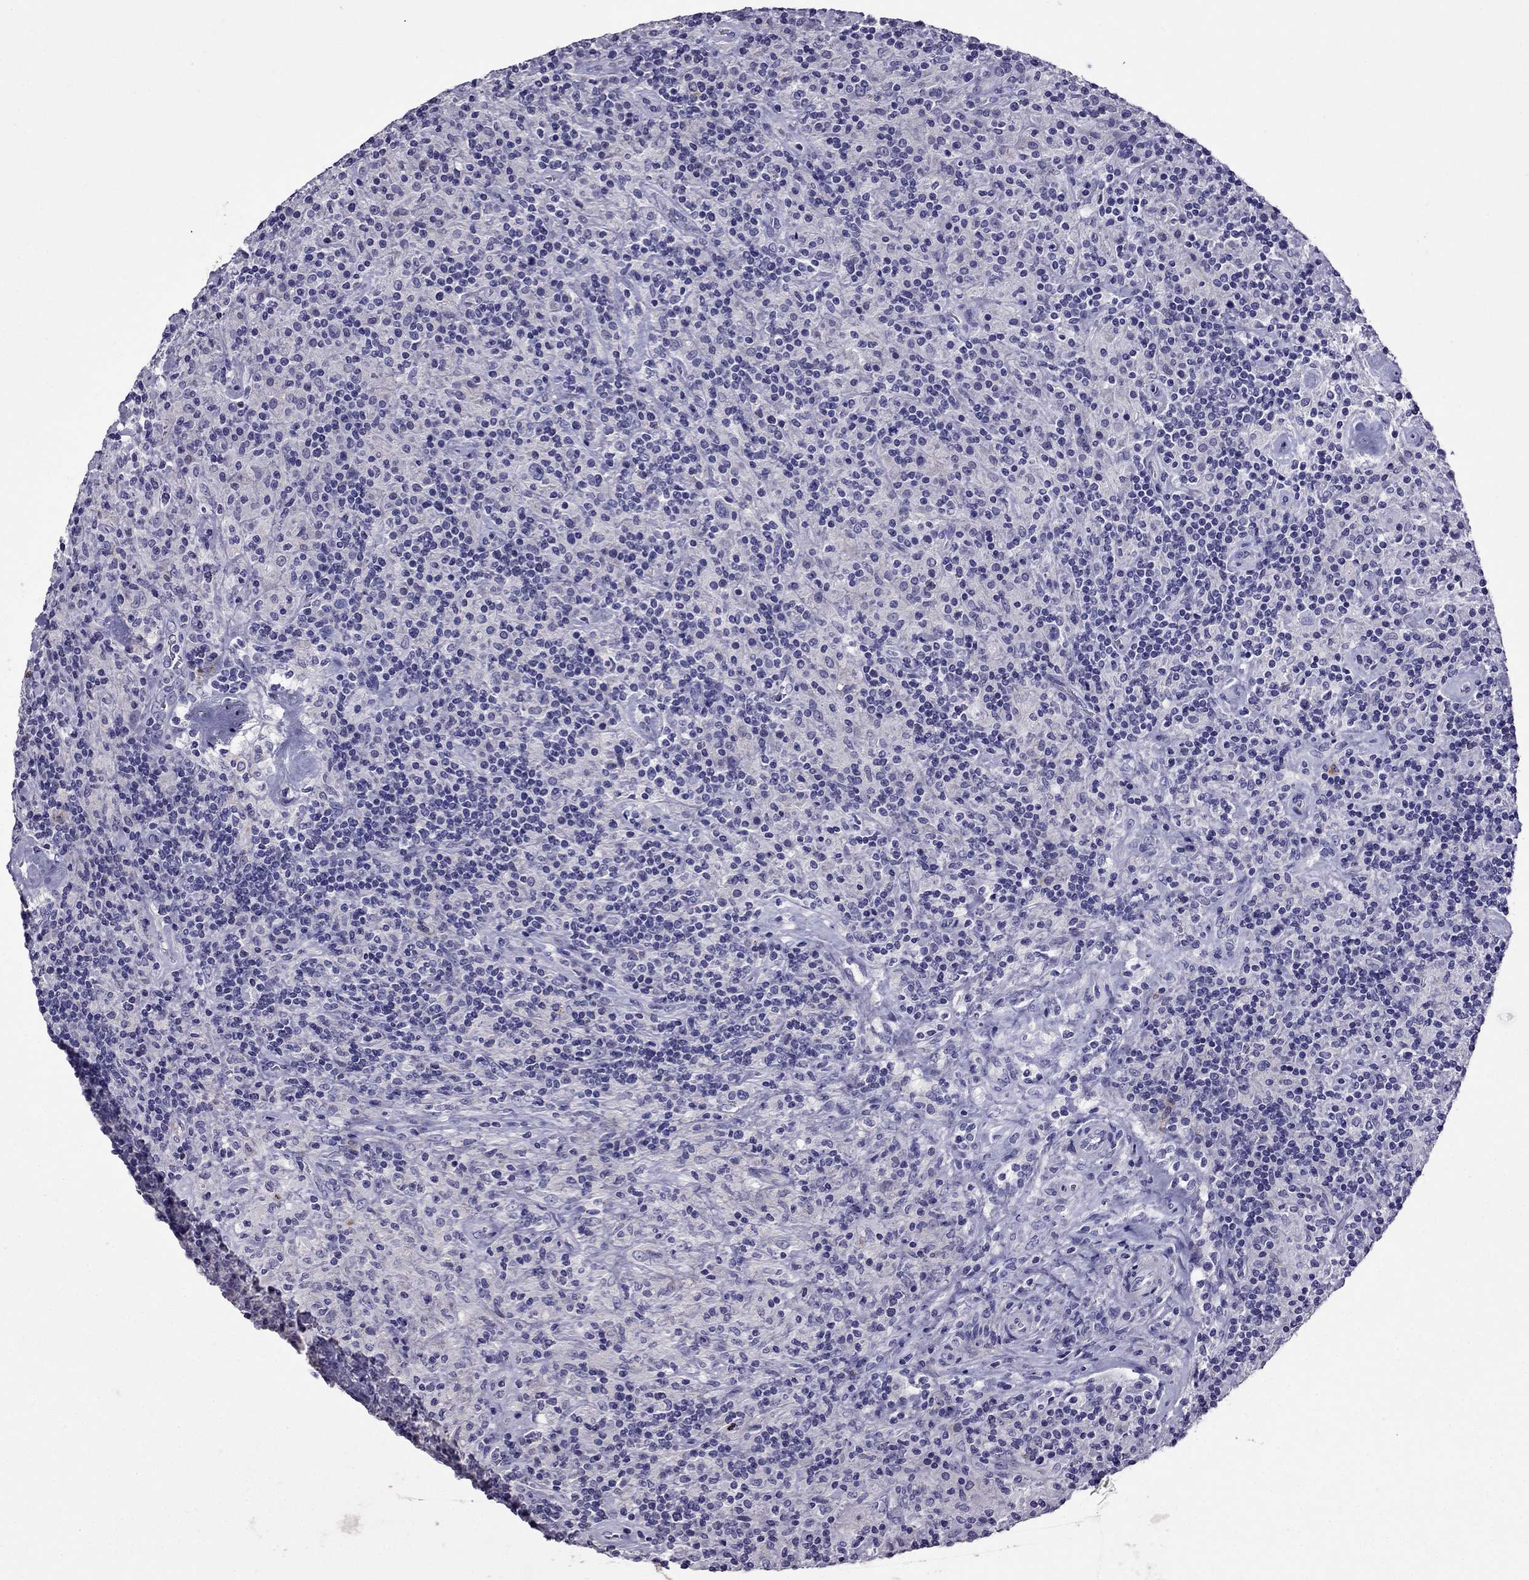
{"staining": {"intensity": "negative", "quantity": "none", "location": "none"}, "tissue": "lymphoma", "cell_type": "Tumor cells", "image_type": "cancer", "snomed": [{"axis": "morphology", "description": "Hodgkin's disease, NOS"}, {"axis": "topography", "description": "Lymph node"}], "caption": "High magnification brightfield microscopy of Hodgkin's disease stained with DAB (3,3'-diaminobenzidine) (brown) and counterstained with hematoxylin (blue): tumor cells show no significant staining.", "gene": "OXCT2", "patient": {"sex": "male", "age": 70}}